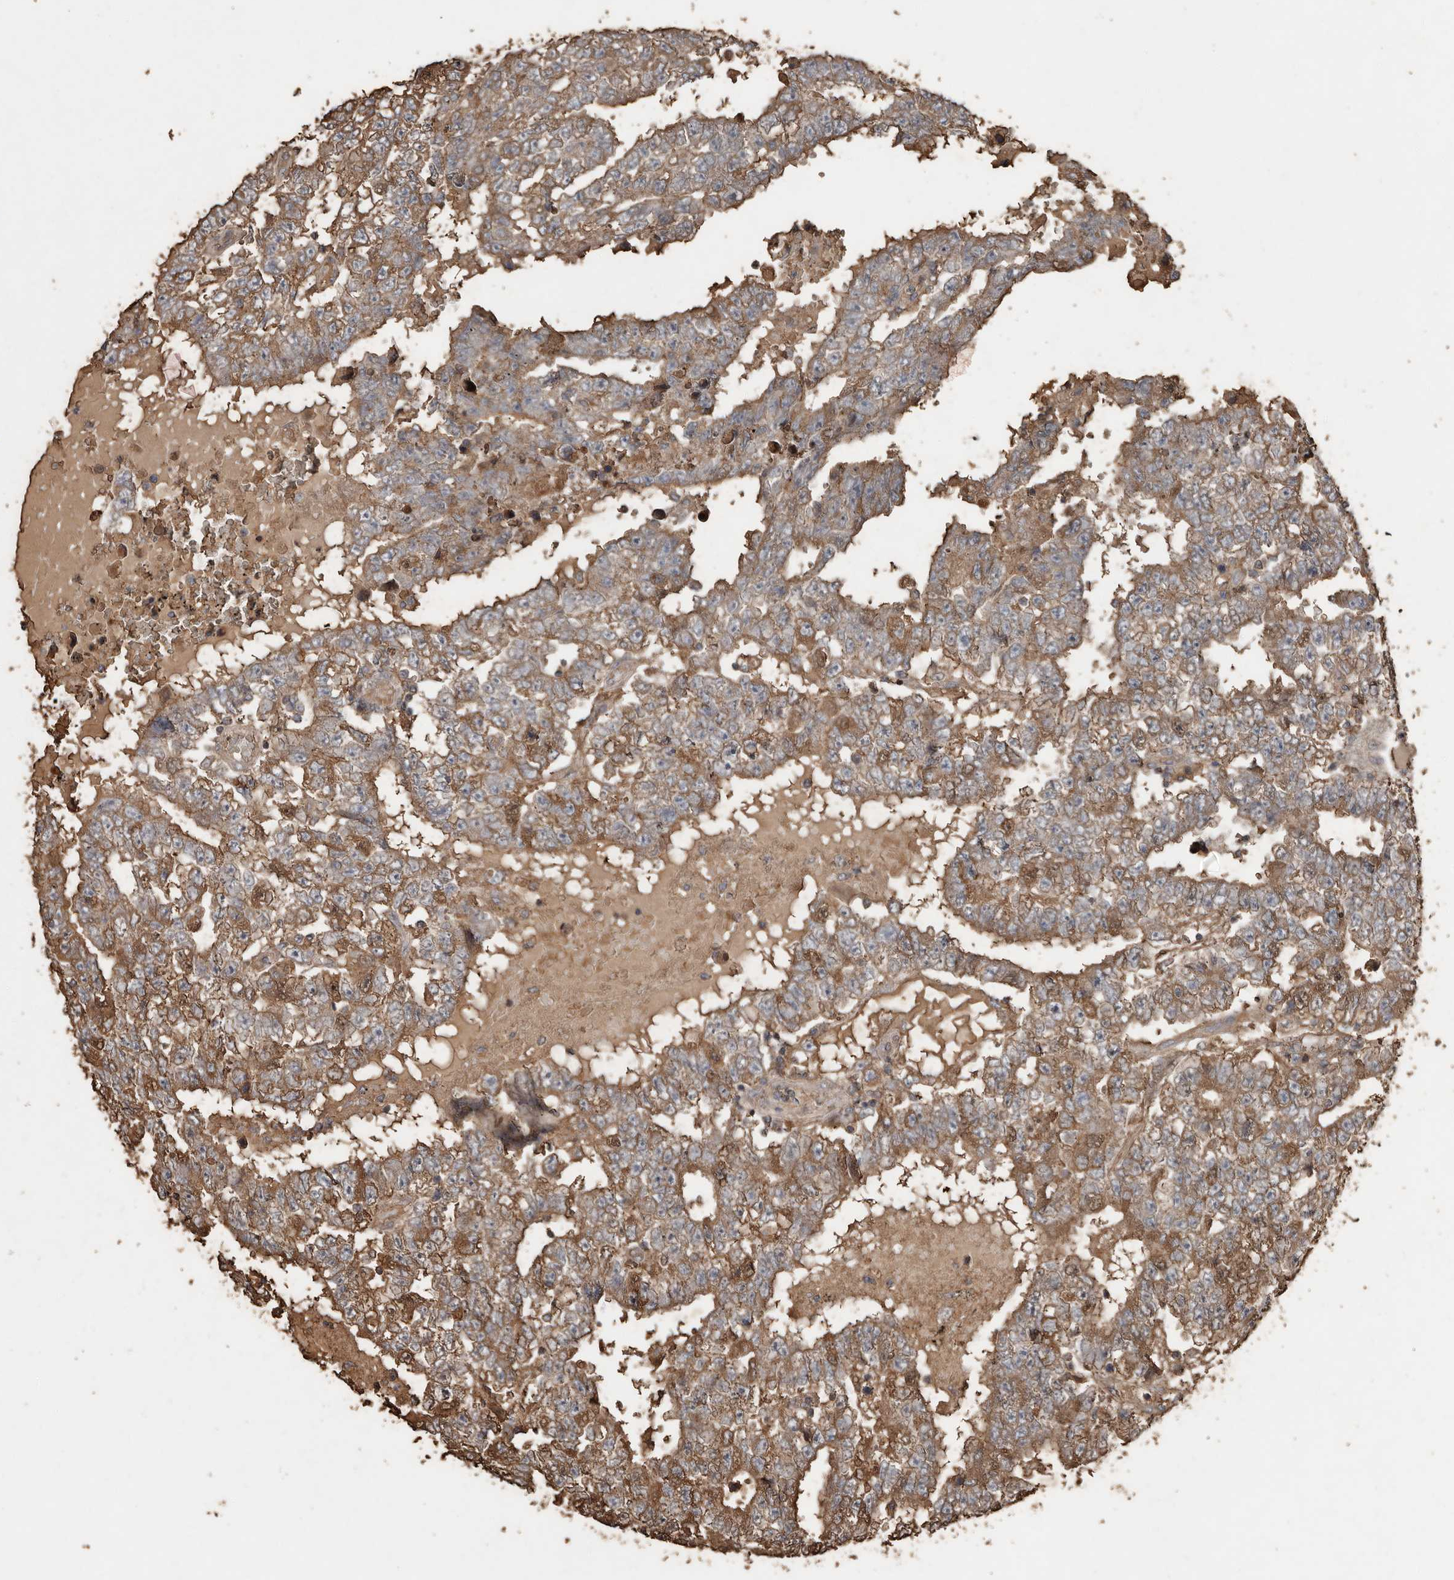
{"staining": {"intensity": "moderate", "quantity": ">75%", "location": "cytoplasmic/membranous"}, "tissue": "testis cancer", "cell_type": "Tumor cells", "image_type": "cancer", "snomed": [{"axis": "morphology", "description": "Carcinoma, Embryonal, NOS"}, {"axis": "topography", "description": "Testis"}], "caption": "Immunohistochemical staining of testis embryonal carcinoma shows medium levels of moderate cytoplasmic/membranous protein staining in approximately >75% of tumor cells.", "gene": "RANBP17", "patient": {"sex": "male", "age": 25}}